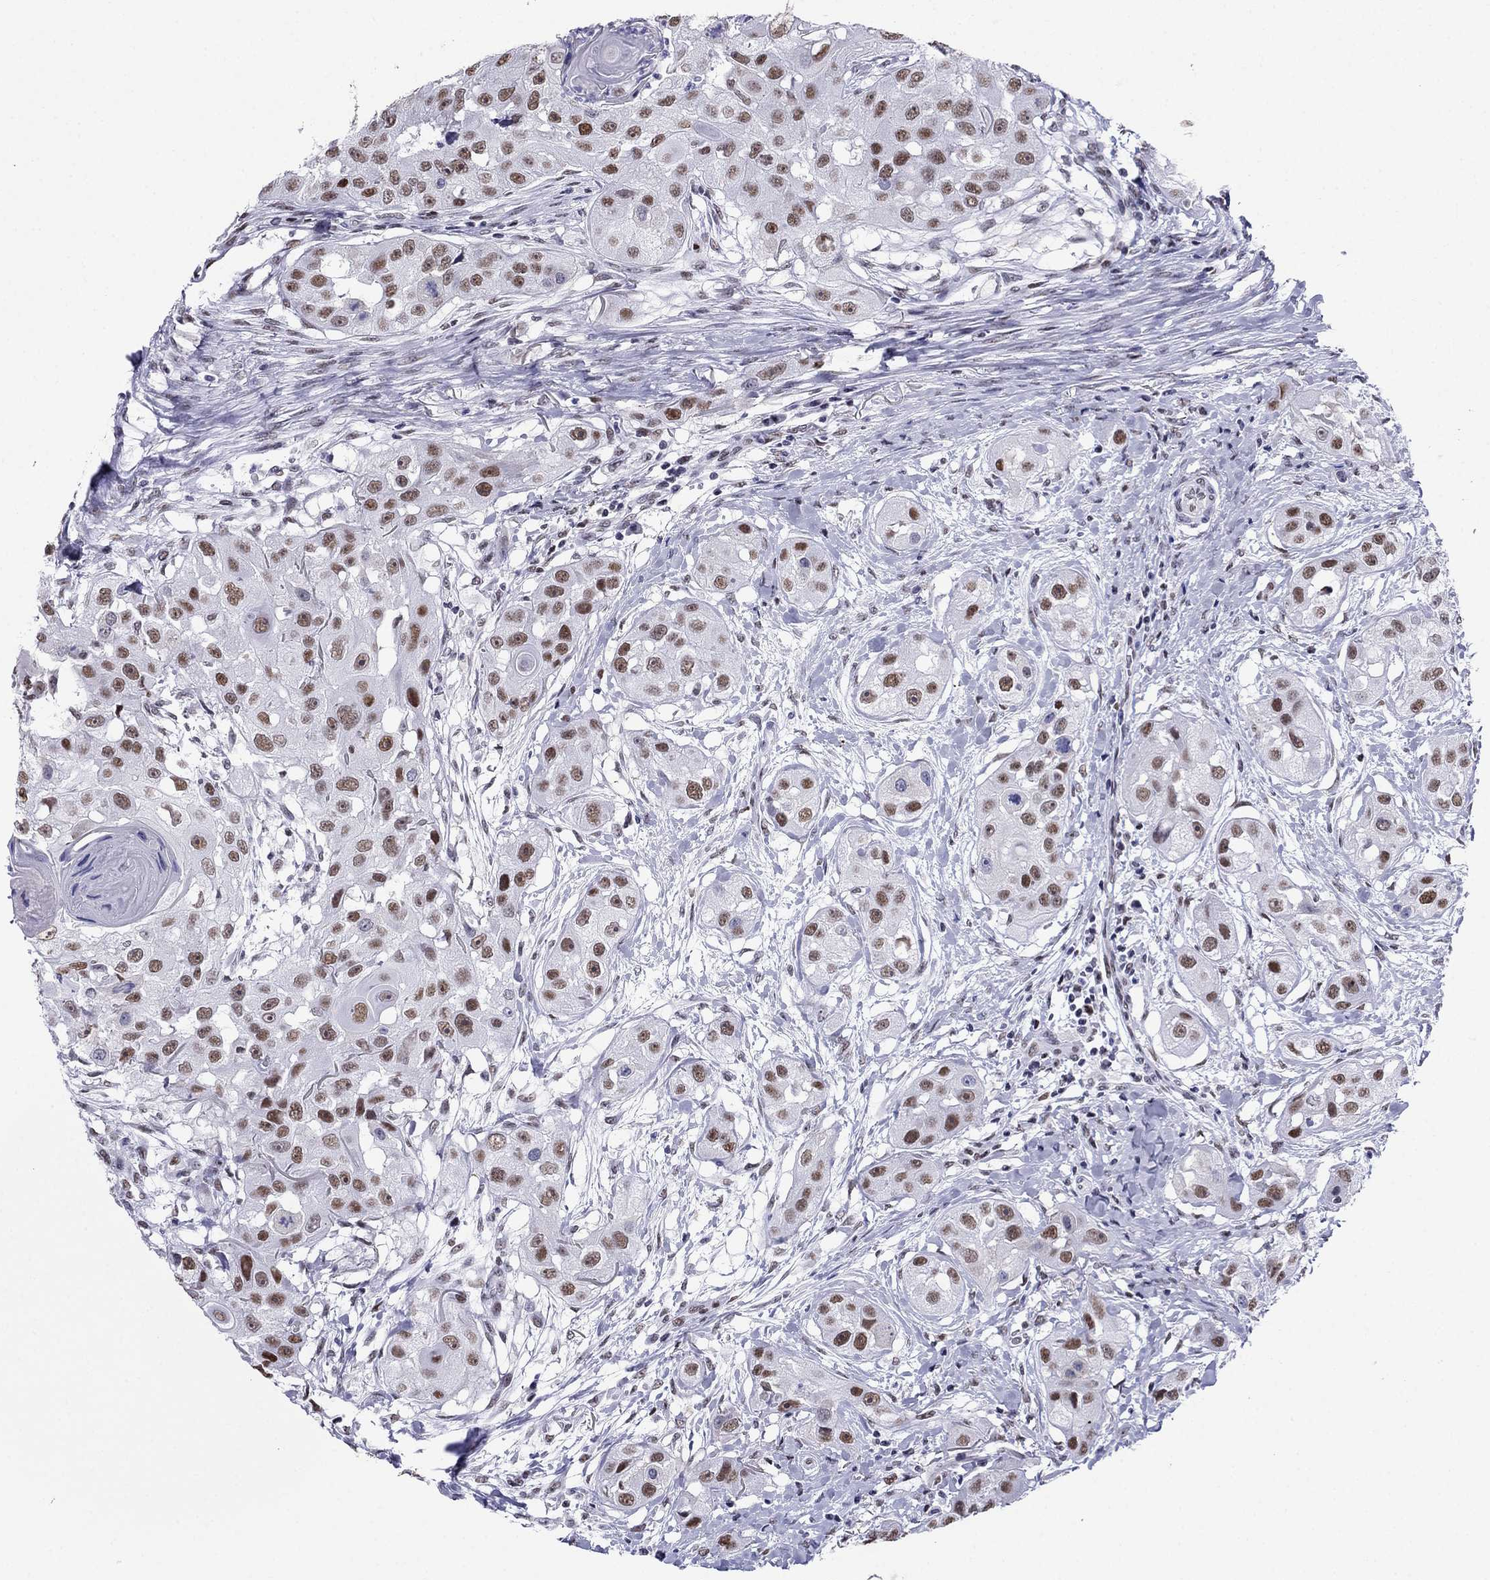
{"staining": {"intensity": "moderate", "quantity": ">75%", "location": "nuclear"}, "tissue": "head and neck cancer", "cell_type": "Tumor cells", "image_type": "cancer", "snomed": [{"axis": "morphology", "description": "Squamous cell carcinoma, NOS"}, {"axis": "topography", "description": "Head-Neck"}], "caption": "This histopathology image exhibits immunohistochemistry staining of human squamous cell carcinoma (head and neck), with medium moderate nuclear positivity in about >75% of tumor cells.", "gene": "PPM1G", "patient": {"sex": "male", "age": 51}}